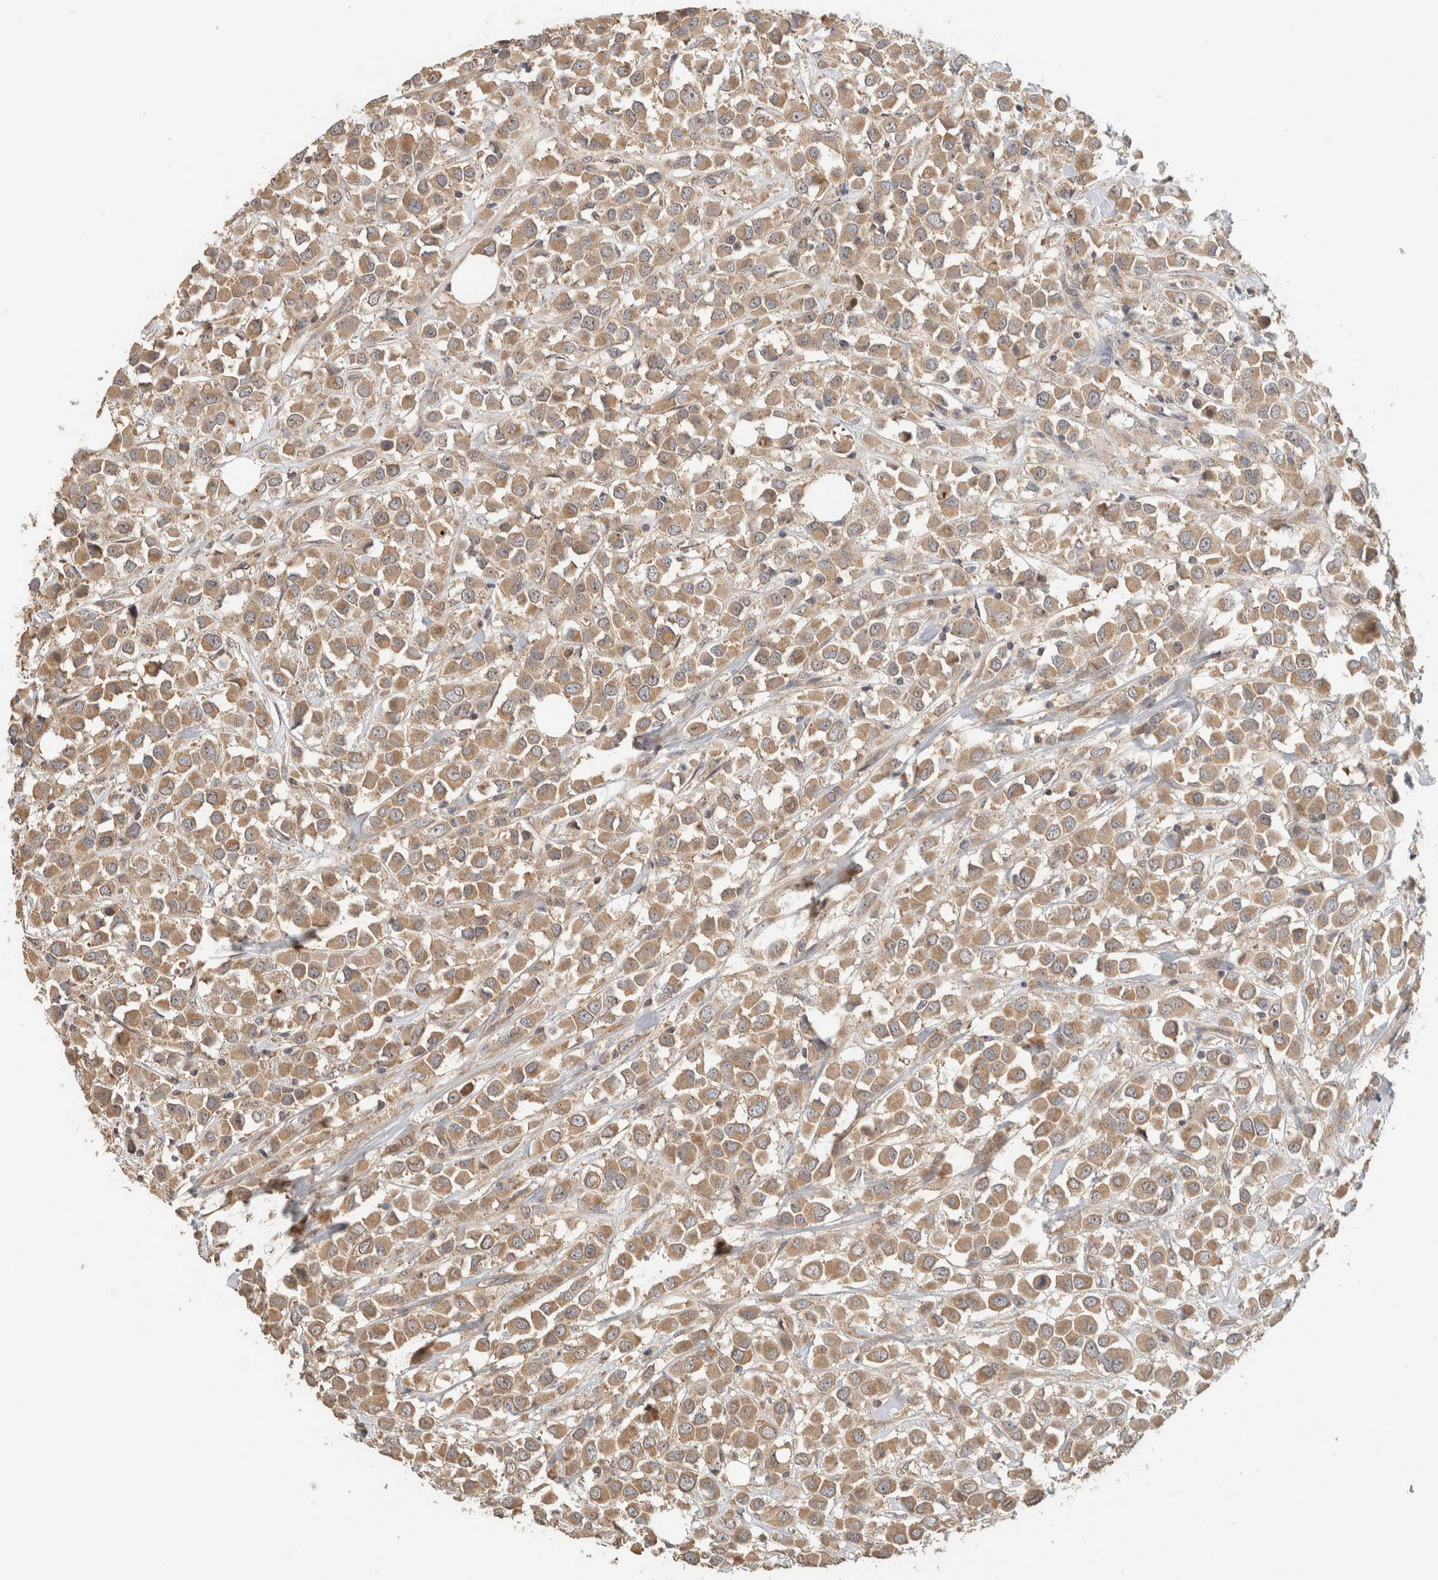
{"staining": {"intensity": "moderate", "quantity": ">75%", "location": "cytoplasmic/membranous"}, "tissue": "breast cancer", "cell_type": "Tumor cells", "image_type": "cancer", "snomed": [{"axis": "morphology", "description": "Duct carcinoma"}, {"axis": "topography", "description": "Breast"}], "caption": "Protein staining reveals moderate cytoplasmic/membranous positivity in about >75% of tumor cells in breast intraductal carcinoma. The staining is performed using DAB brown chromogen to label protein expression. The nuclei are counter-stained blue using hematoxylin.", "gene": "PUM1", "patient": {"sex": "female", "age": 61}}